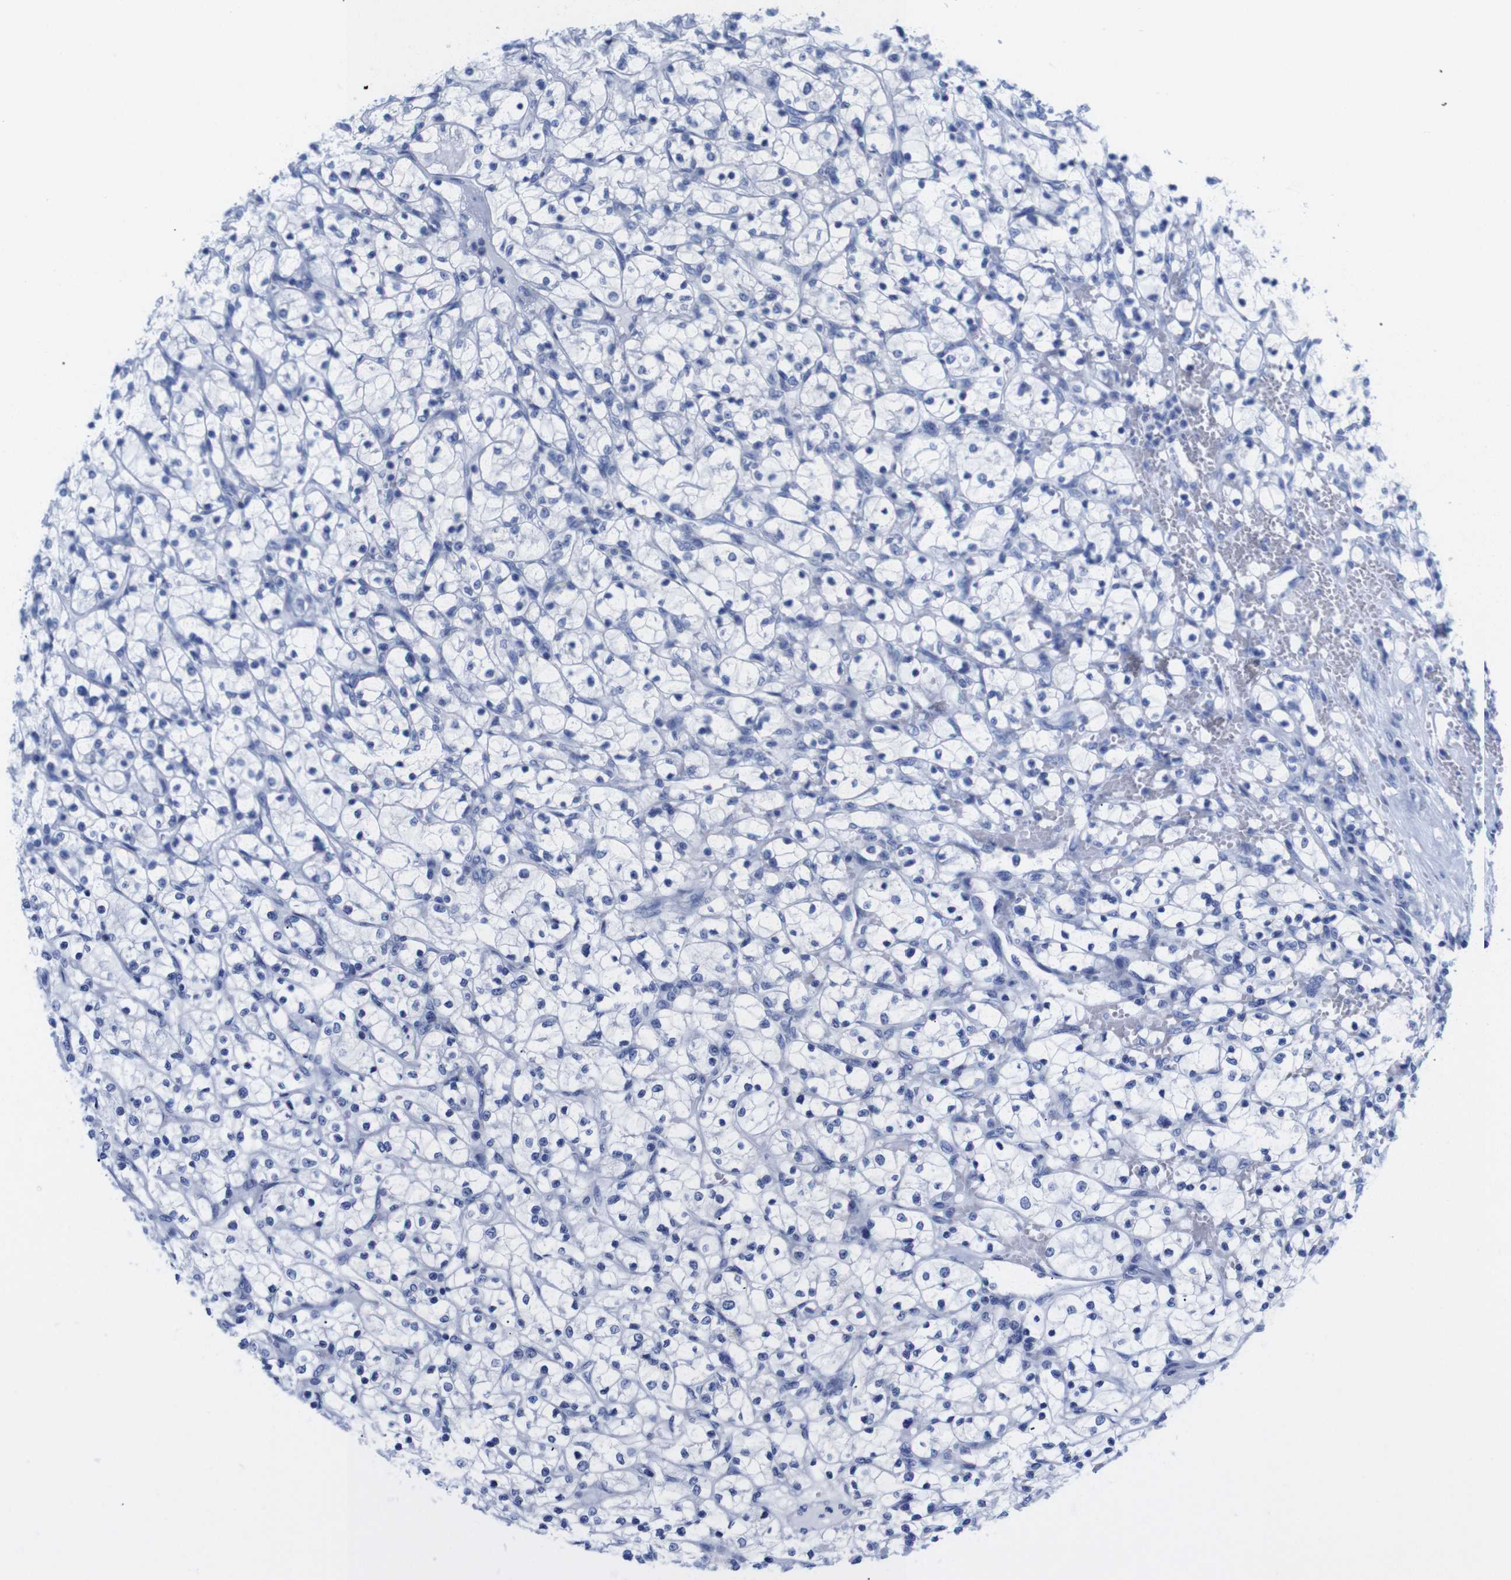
{"staining": {"intensity": "negative", "quantity": "none", "location": "none"}, "tissue": "renal cancer", "cell_type": "Tumor cells", "image_type": "cancer", "snomed": [{"axis": "morphology", "description": "Adenocarcinoma, NOS"}, {"axis": "topography", "description": "Kidney"}], "caption": "Human renal adenocarcinoma stained for a protein using immunohistochemistry demonstrates no staining in tumor cells.", "gene": "LRRC55", "patient": {"sex": "female", "age": 69}}